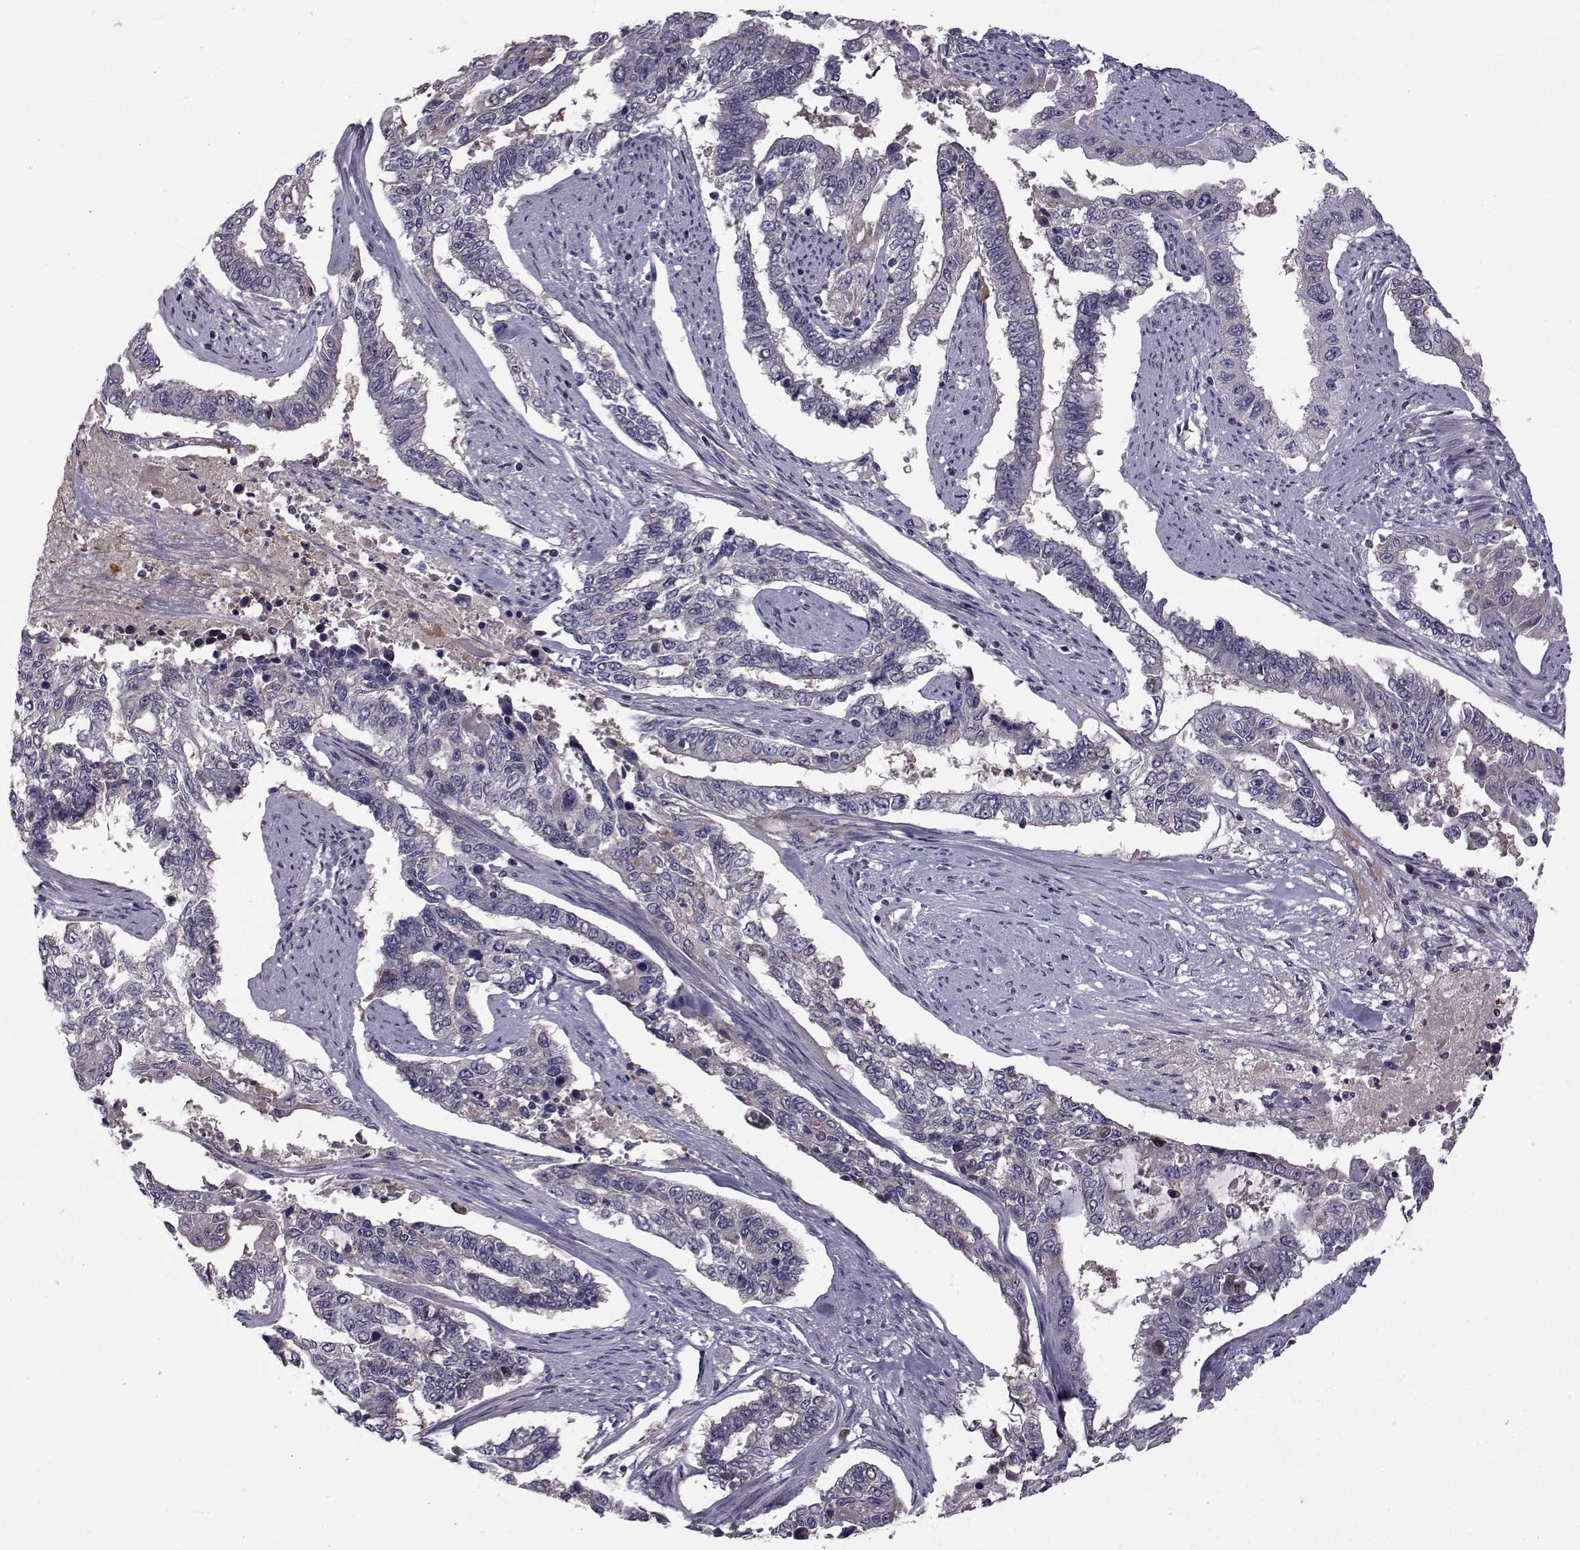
{"staining": {"intensity": "negative", "quantity": "none", "location": "none"}, "tissue": "endometrial cancer", "cell_type": "Tumor cells", "image_type": "cancer", "snomed": [{"axis": "morphology", "description": "Adenocarcinoma, NOS"}, {"axis": "topography", "description": "Uterus"}], "caption": "Adenocarcinoma (endometrial) was stained to show a protein in brown. There is no significant expression in tumor cells.", "gene": "TNFRSF11B", "patient": {"sex": "female", "age": 59}}